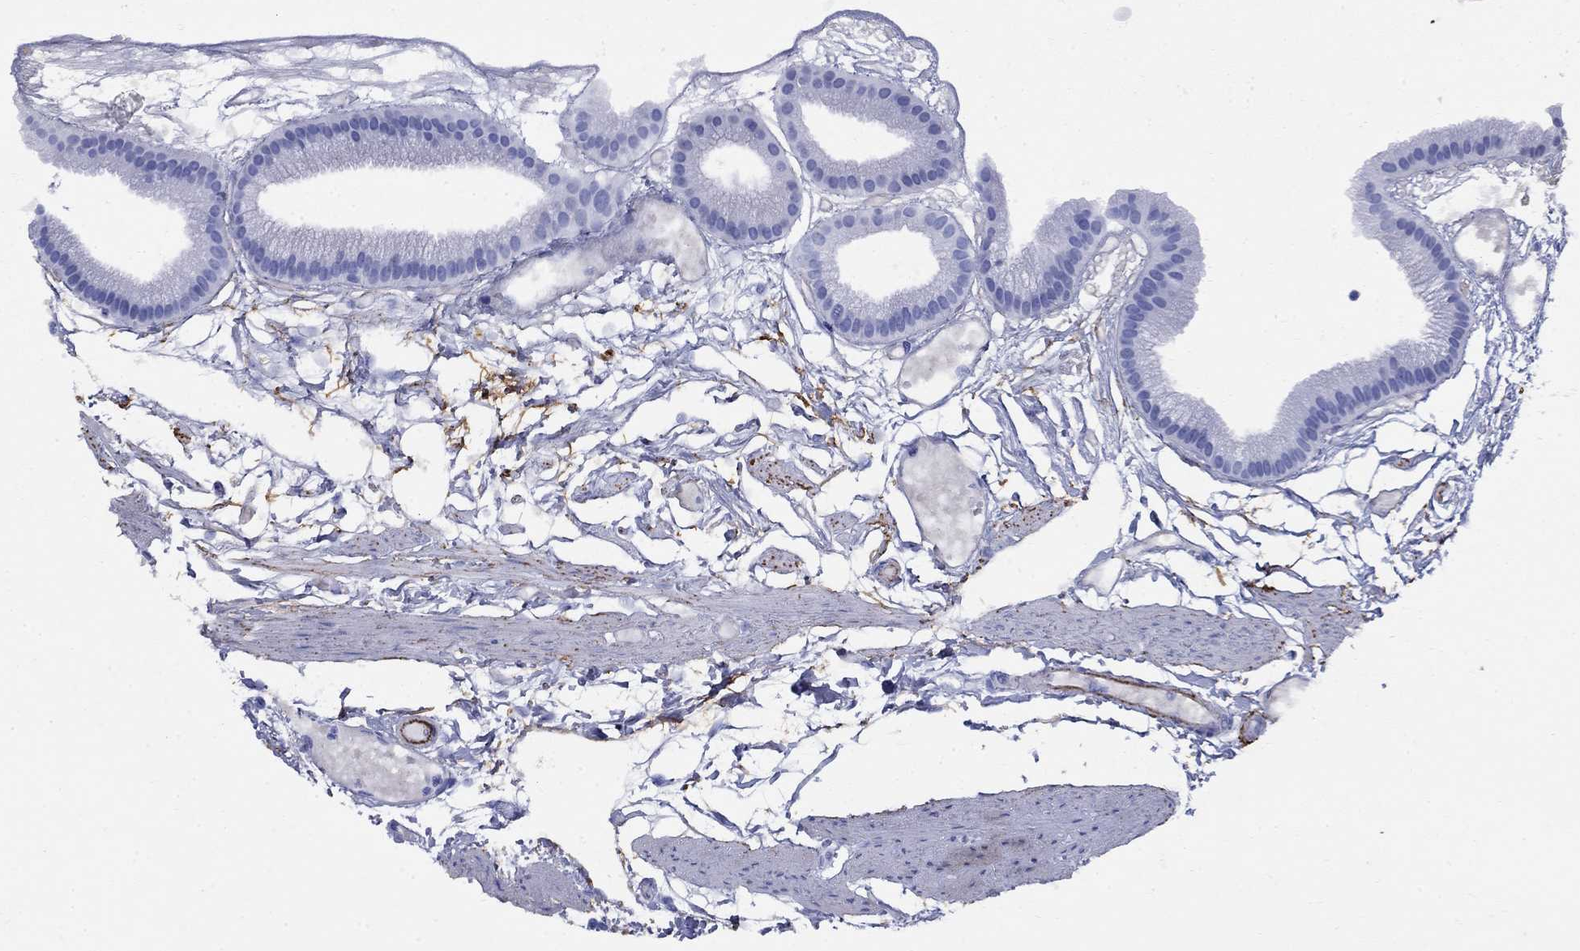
{"staining": {"intensity": "negative", "quantity": "none", "location": "none"}, "tissue": "gallbladder", "cell_type": "Glandular cells", "image_type": "normal", "snomed": [{"axis": "morphology", "description": "Normal tissue, NOS"}, {"axis": "topography", "description": "Gallbladder"}], "caption": "DAB (3,3'-diaminobenzidine) immunohistochemical staining of benign gallbladder exhibits no significant staining in glandular cells. (Immunohistochemistry, brightfield microscopy, high magnification).", "gene": "VTN", "patient": {"sex": "female", "age": 45}}